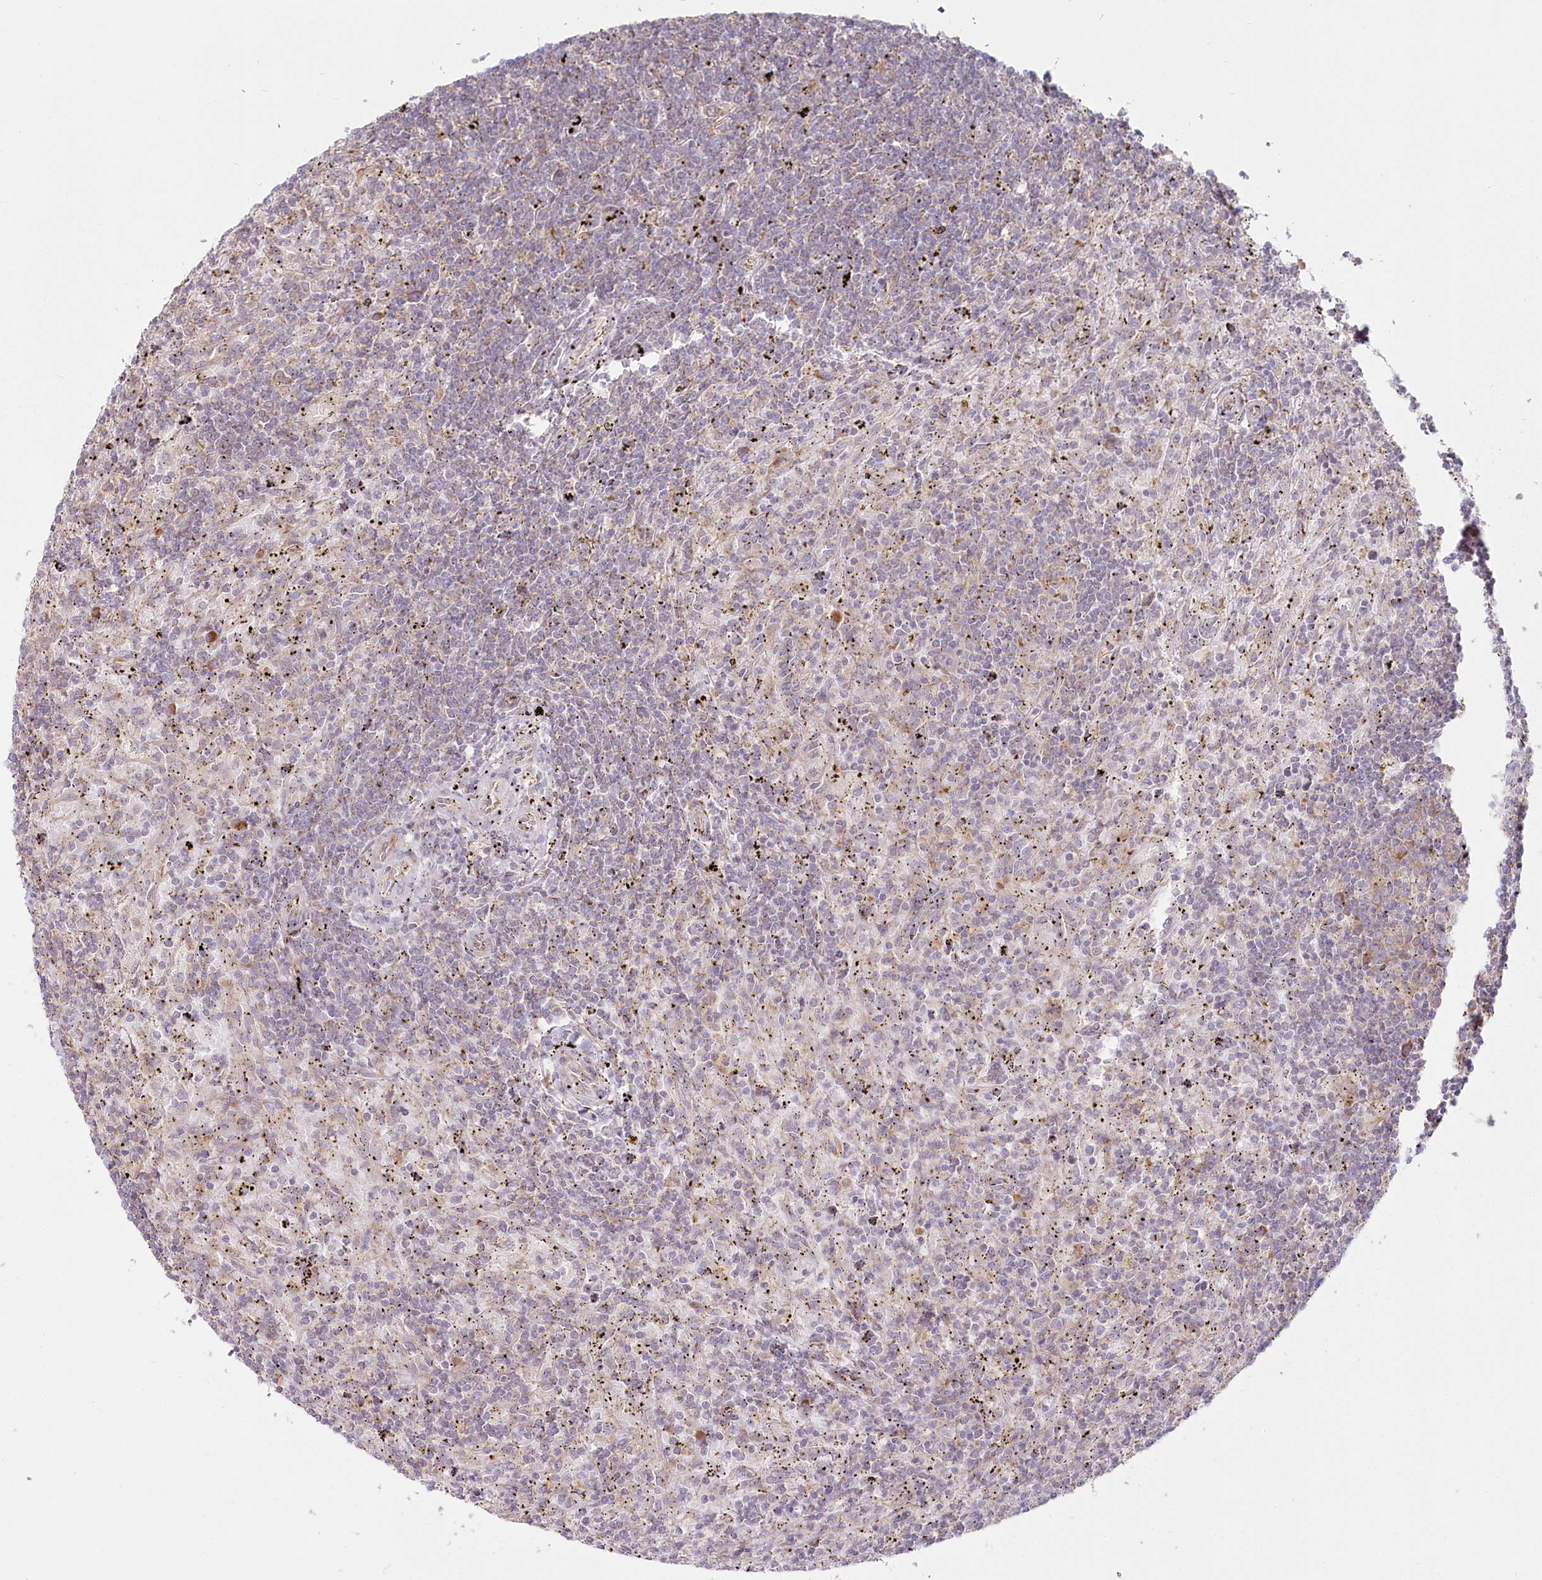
{"staining": {"intensity": "moderate", "quantity": "<25%", "location": "cytoplasmic/membranous"}, "tissue": "lymphoma", "cell_type": "Tumor cells", "image_type": "cancer", "snomed": [{"axis": "morphology", "description": "Malignant lymphoma, non-Hodgkin's type, Low grade"}, {"axis": "topography", "description": "Spleen"}], "caption": "IHC image of neoplastic tissue: malignant lymphoma, non-Hodgkin's type (low-grade) stained using immunohistochemistry exhibits low levels of moderate protein expression localized specifically in the cytoplasmic/membranous of tumor cells, appearing as a cytoplasmic/membranous brown color.", "gene": "HARS2", "patient": {"sex": "male", "age": 76}}